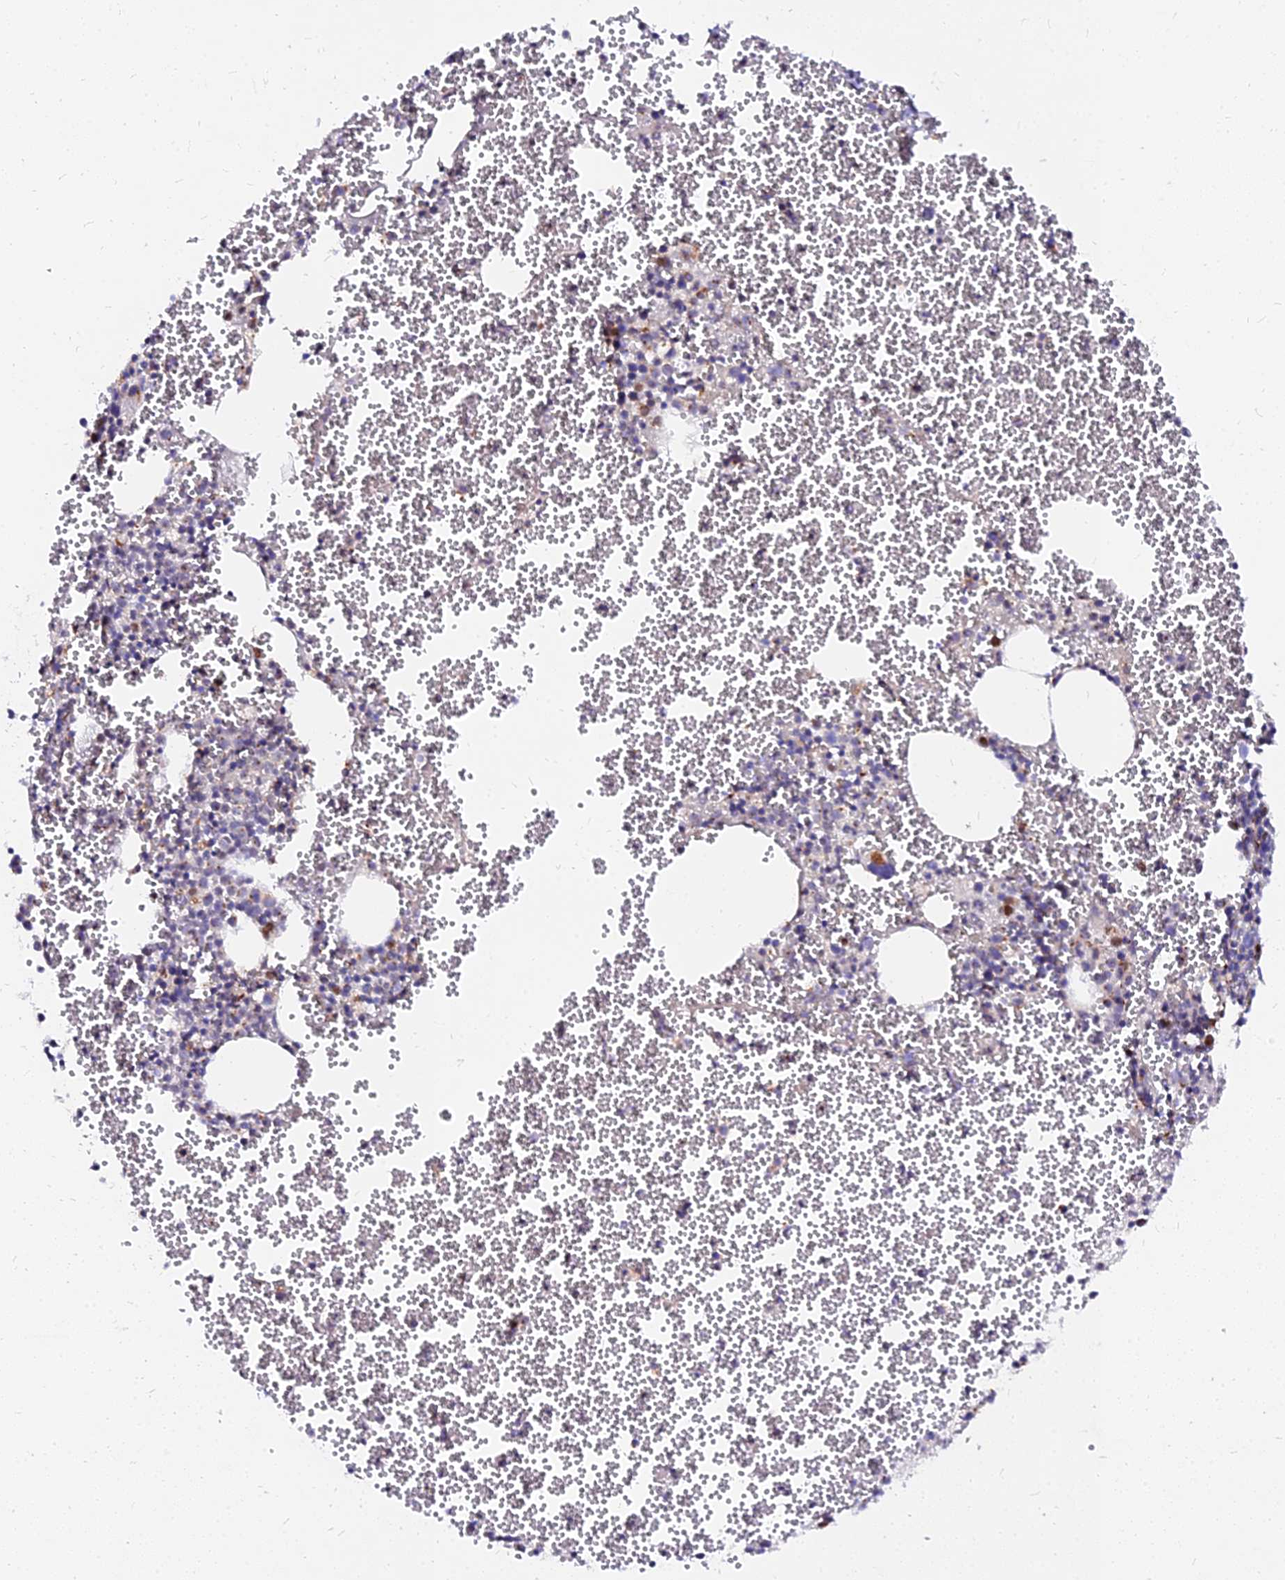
{"staining": {"intensity": "strong", "quantity": "<25%", "location": "cytoplasmic/membranous"}, "tissue": "bone marrow", "cell_type": "Hematopoietic cells", "image_type": "normal", "snomed": [{"axis": "morphology", "description": "Normal tissue, NOS"}, {"axis": "topography", "description": "Bone marrow"}], "caption": "Brown immunohistochemical staining in normal human bone marrow reveals strong cytoplasmic/membranous expression in approximately <25% of hematopoietic cells.", "gene": "RNF121", "patient": {"sex": "female", "age": 77}}